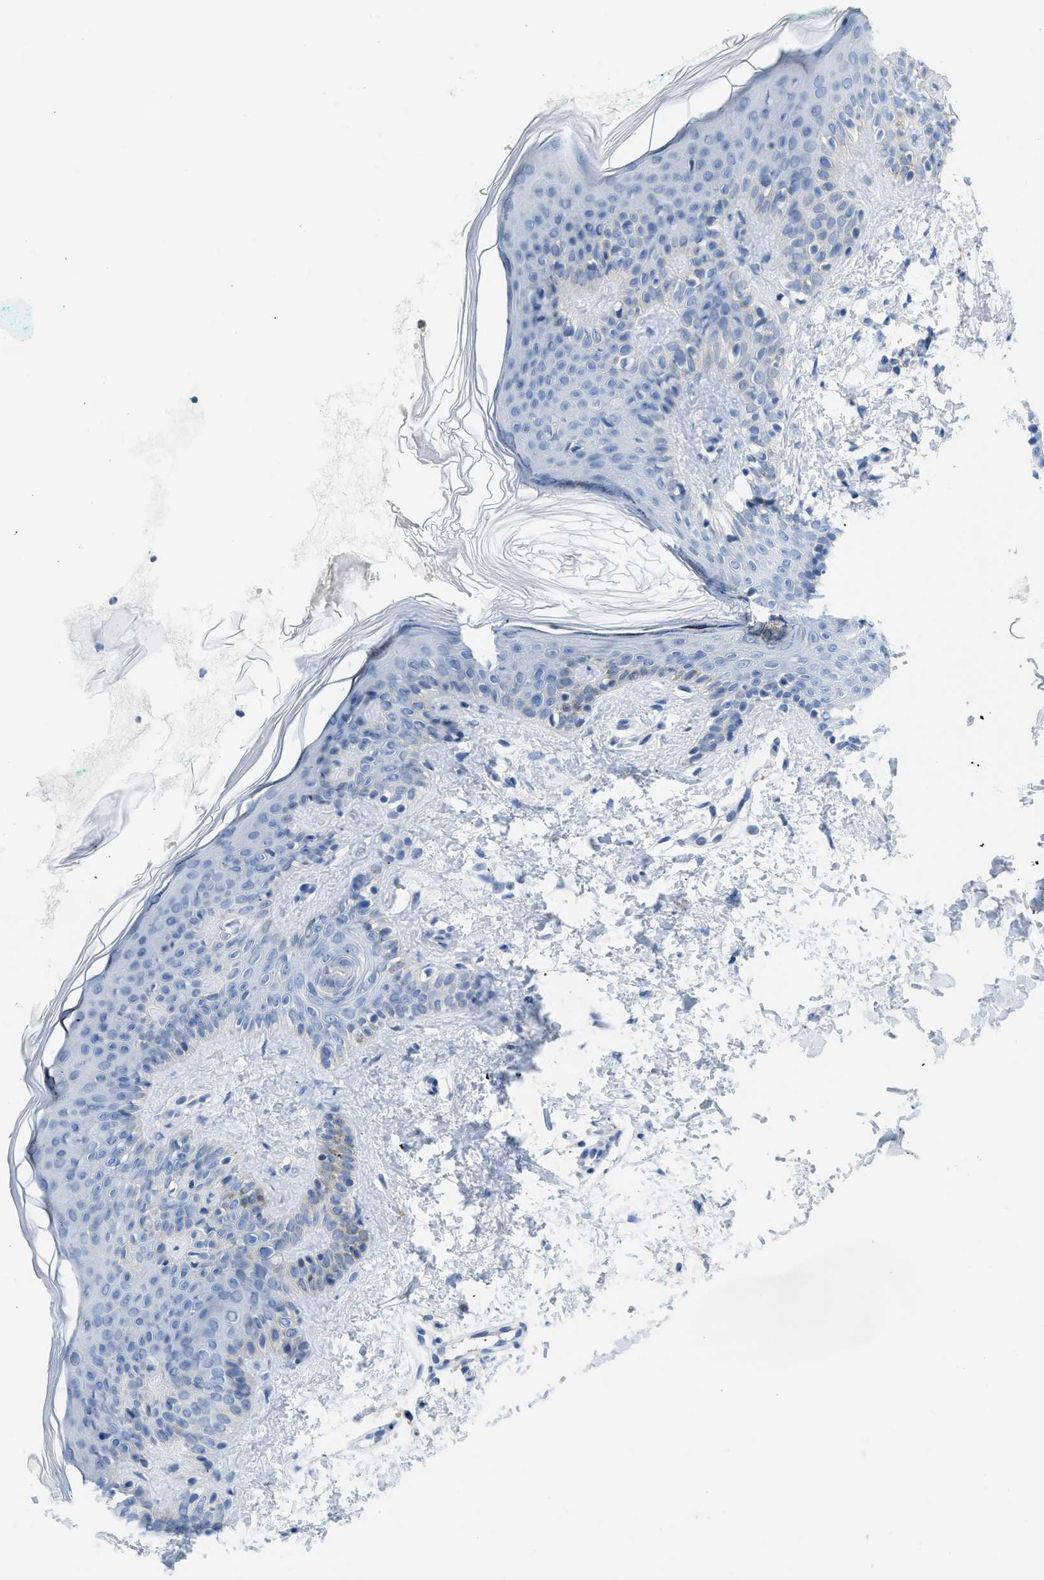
{"staining": {"intensity": "negative", "quantity": "none", "location": "none"}, "tissue": "skin", "cell_type": "Fibroblasts", "image_type": "normal", "snomed": [{"axis": "morphology", "description": "Normal tissue, NOS"}, {"axis": "topography", "description": "Skin"}], "caption": "DAB (3,3'-diaminobenzidine) immunohistochemical staining of normal human skin shows no significant staining in fibroblasts.", "gene": "CNNM4", "patient": {"sex": "male", "age": 30}}